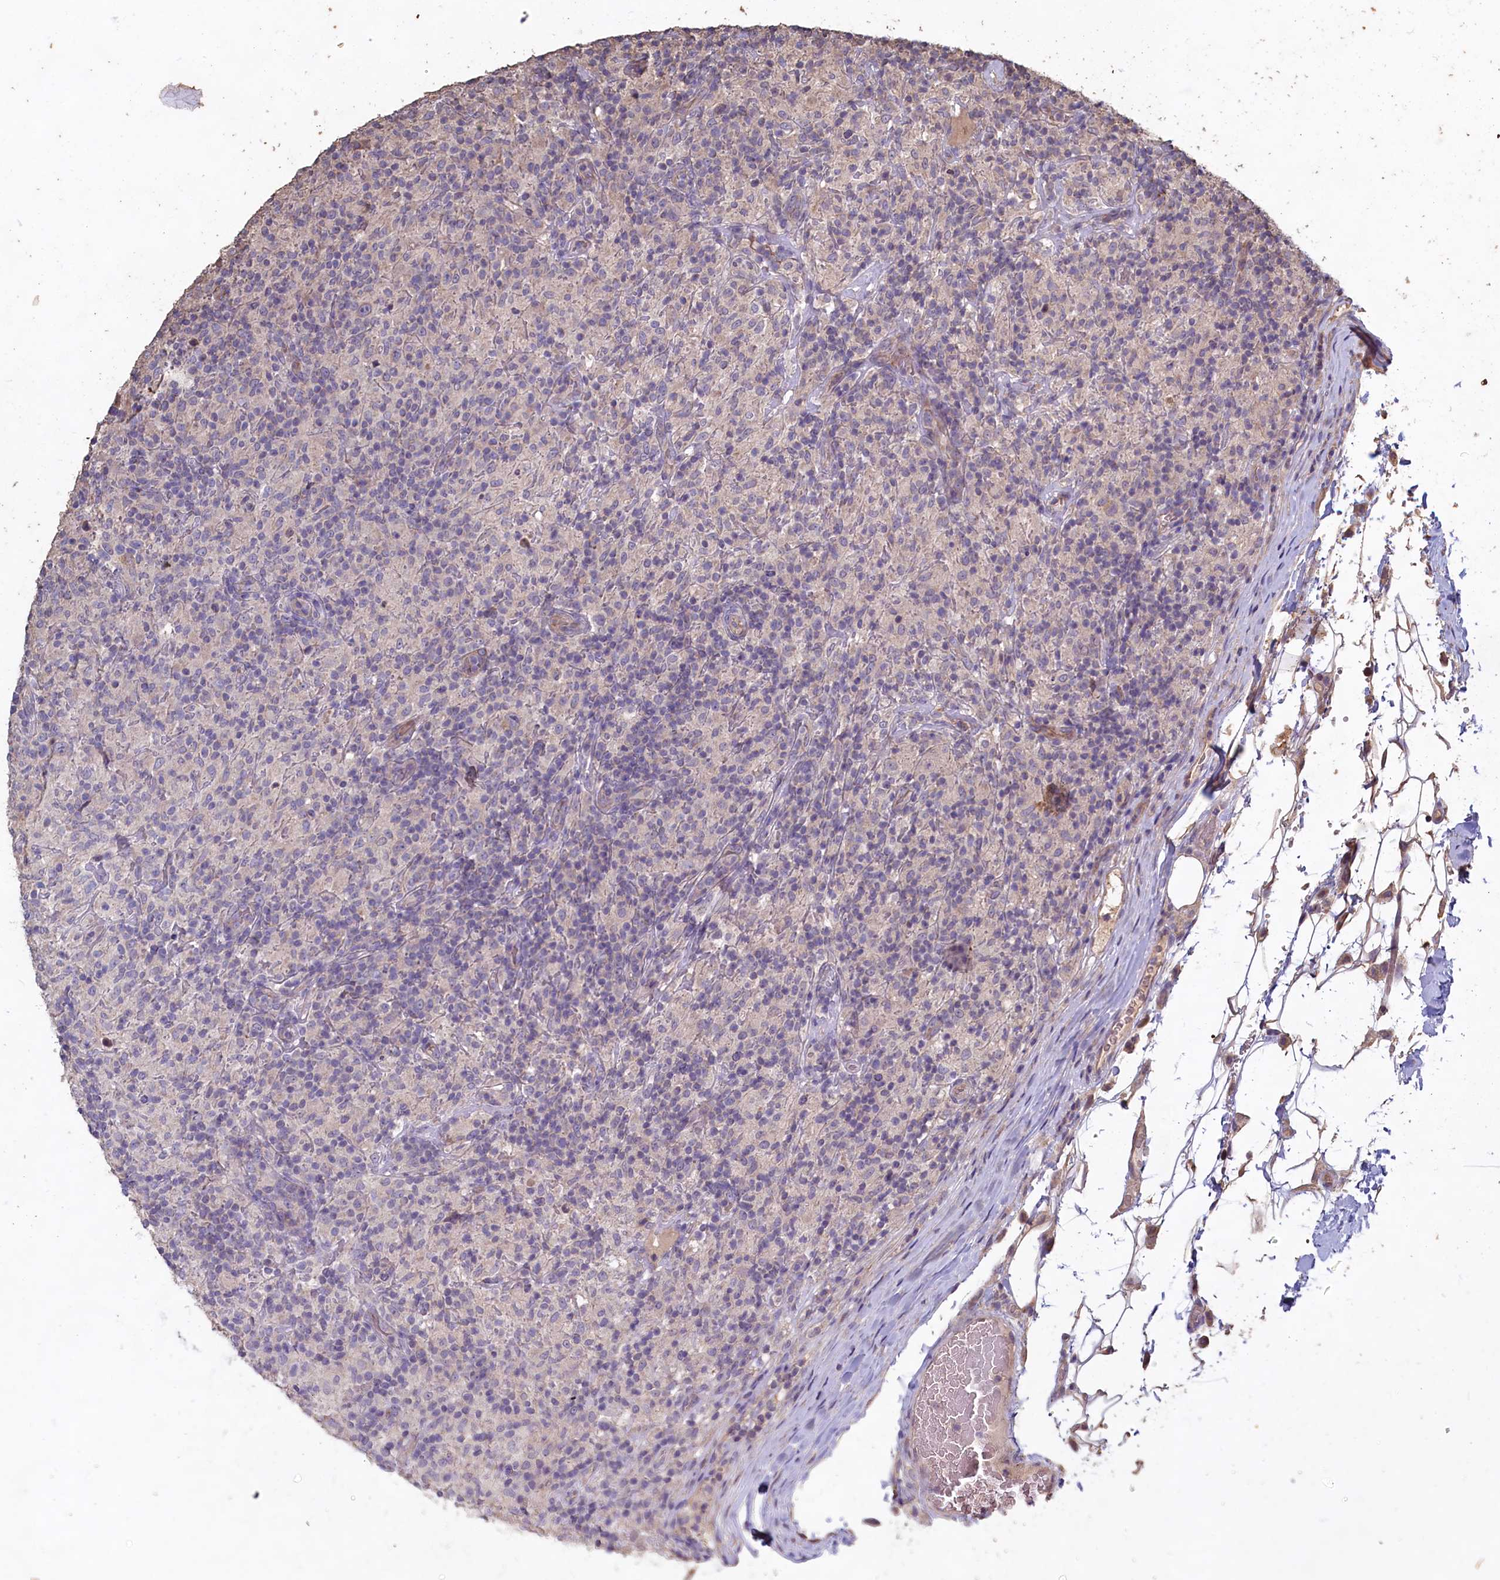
{"staining": {"intensity": "negative", "quantity": "none", "location": "none"}, "tissue": "lymphoma", "cell_type": "Tumor cells", "image_type": "cancer", "snomed": [{"axis": "morphology", "description": "Hodgkin's disease, NOS"}, {"axis": "topography", "description": "Lymph node"}], "caption": "Tumor cells show no significant staining in lymphoma. Nuclei are stained in blue.", "gene": "FUNDC1", "patient": {"sex": "male", "age": 70}}